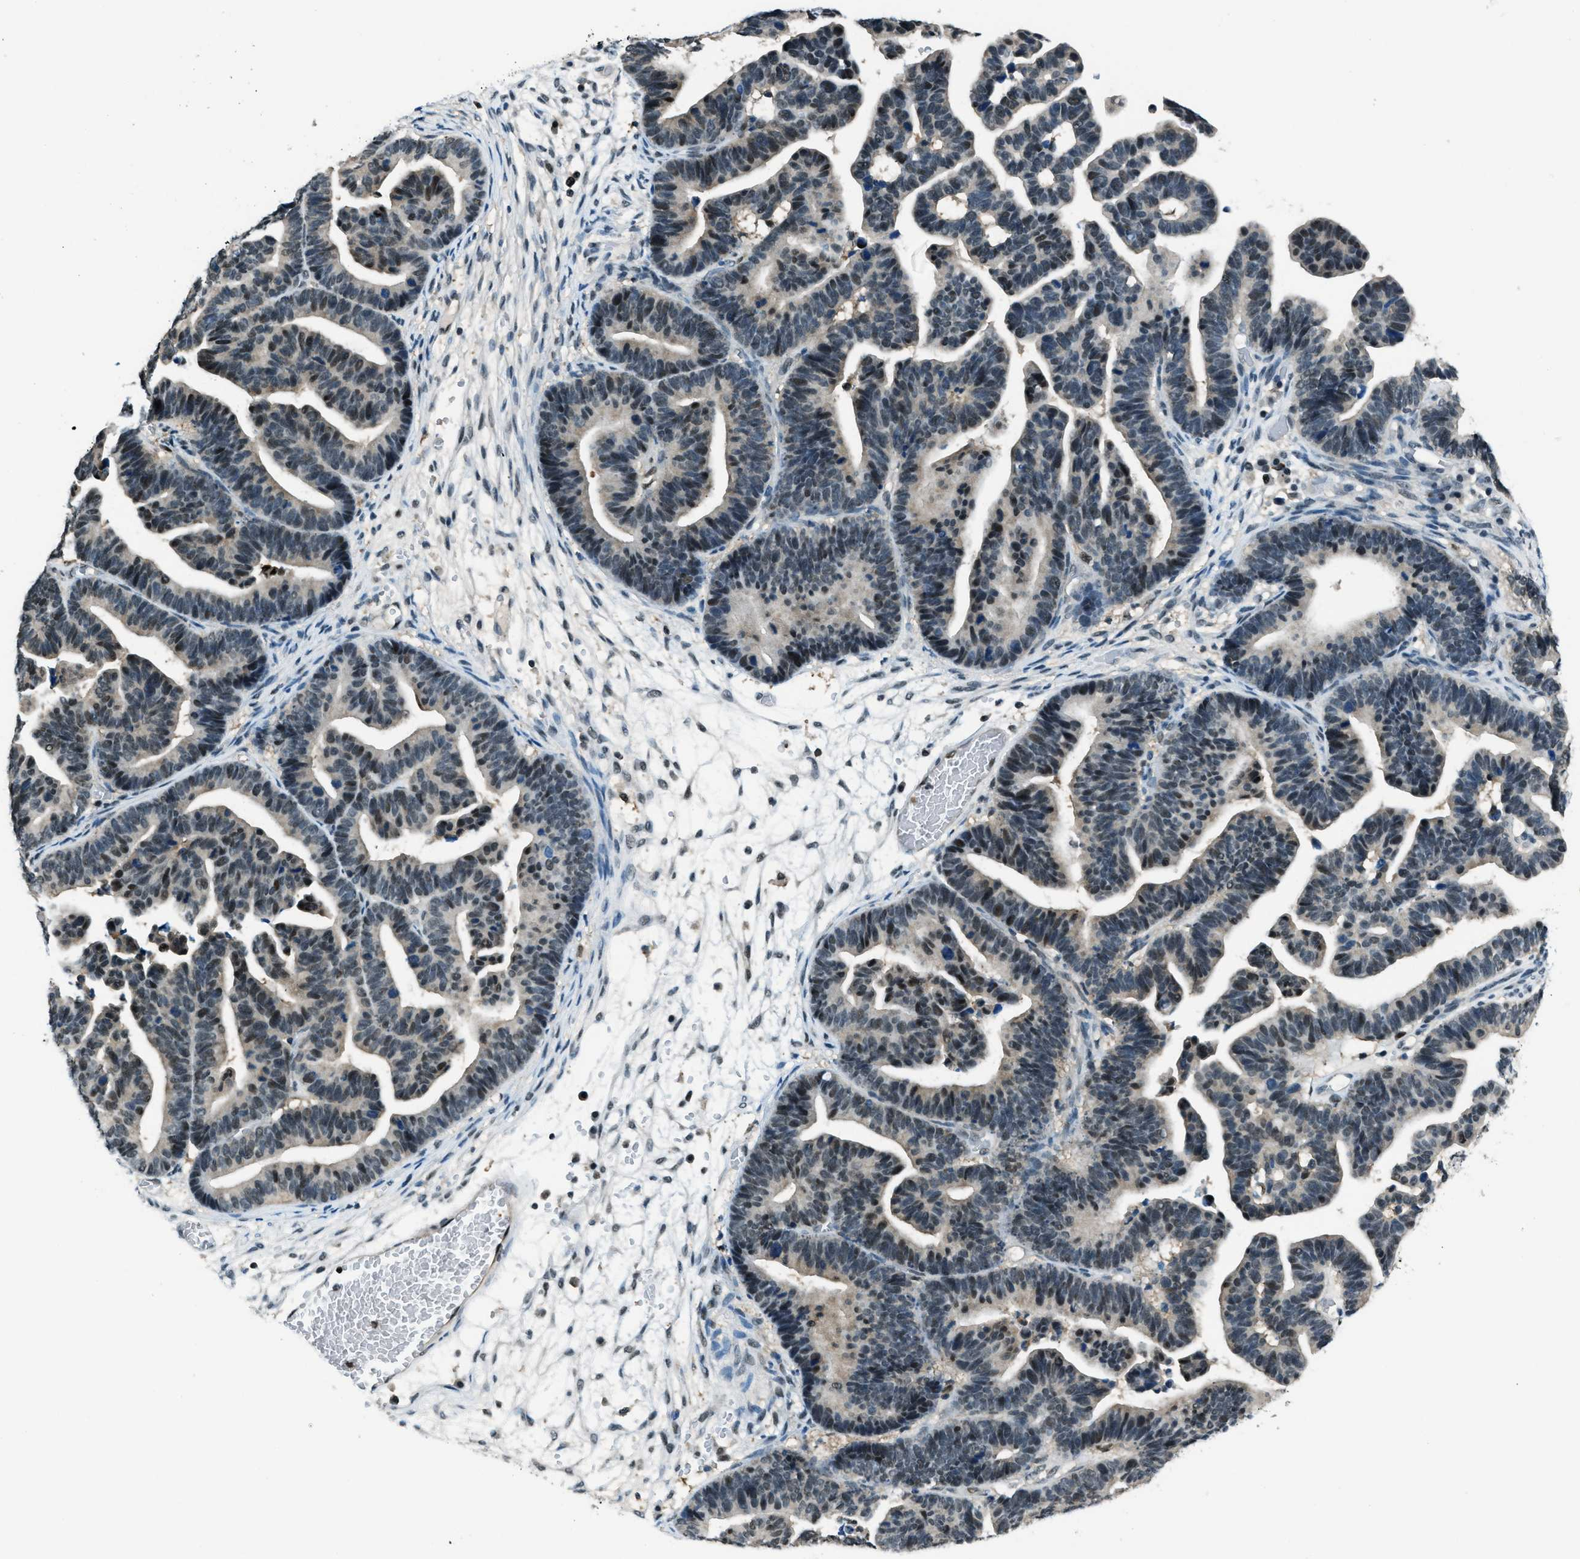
{"staining": {"intensity": "moderate", "quantity": "25%-75%", "location": "nuclear"}, "tissue": "ovarian cancer", "cell_type": "Tumor cells", "image_type": "cancer", "snomed": [{"axis": "morphology", "description": "Cystadenocarcinoma, serous, NOS"}, {"axis": "topography", "description": "Ovary"}], "caption": "This photomicrograph demonstrates ovarian cancer (serous cystadenocarcinoma) stained with IHC to label a protein in brown. The nuclear of tumor cells show moderate positivity for the protein. Nuclei are counter-stained blue.", "gene": "OGFR", "patient": {"sex": "female", "age": 56}}